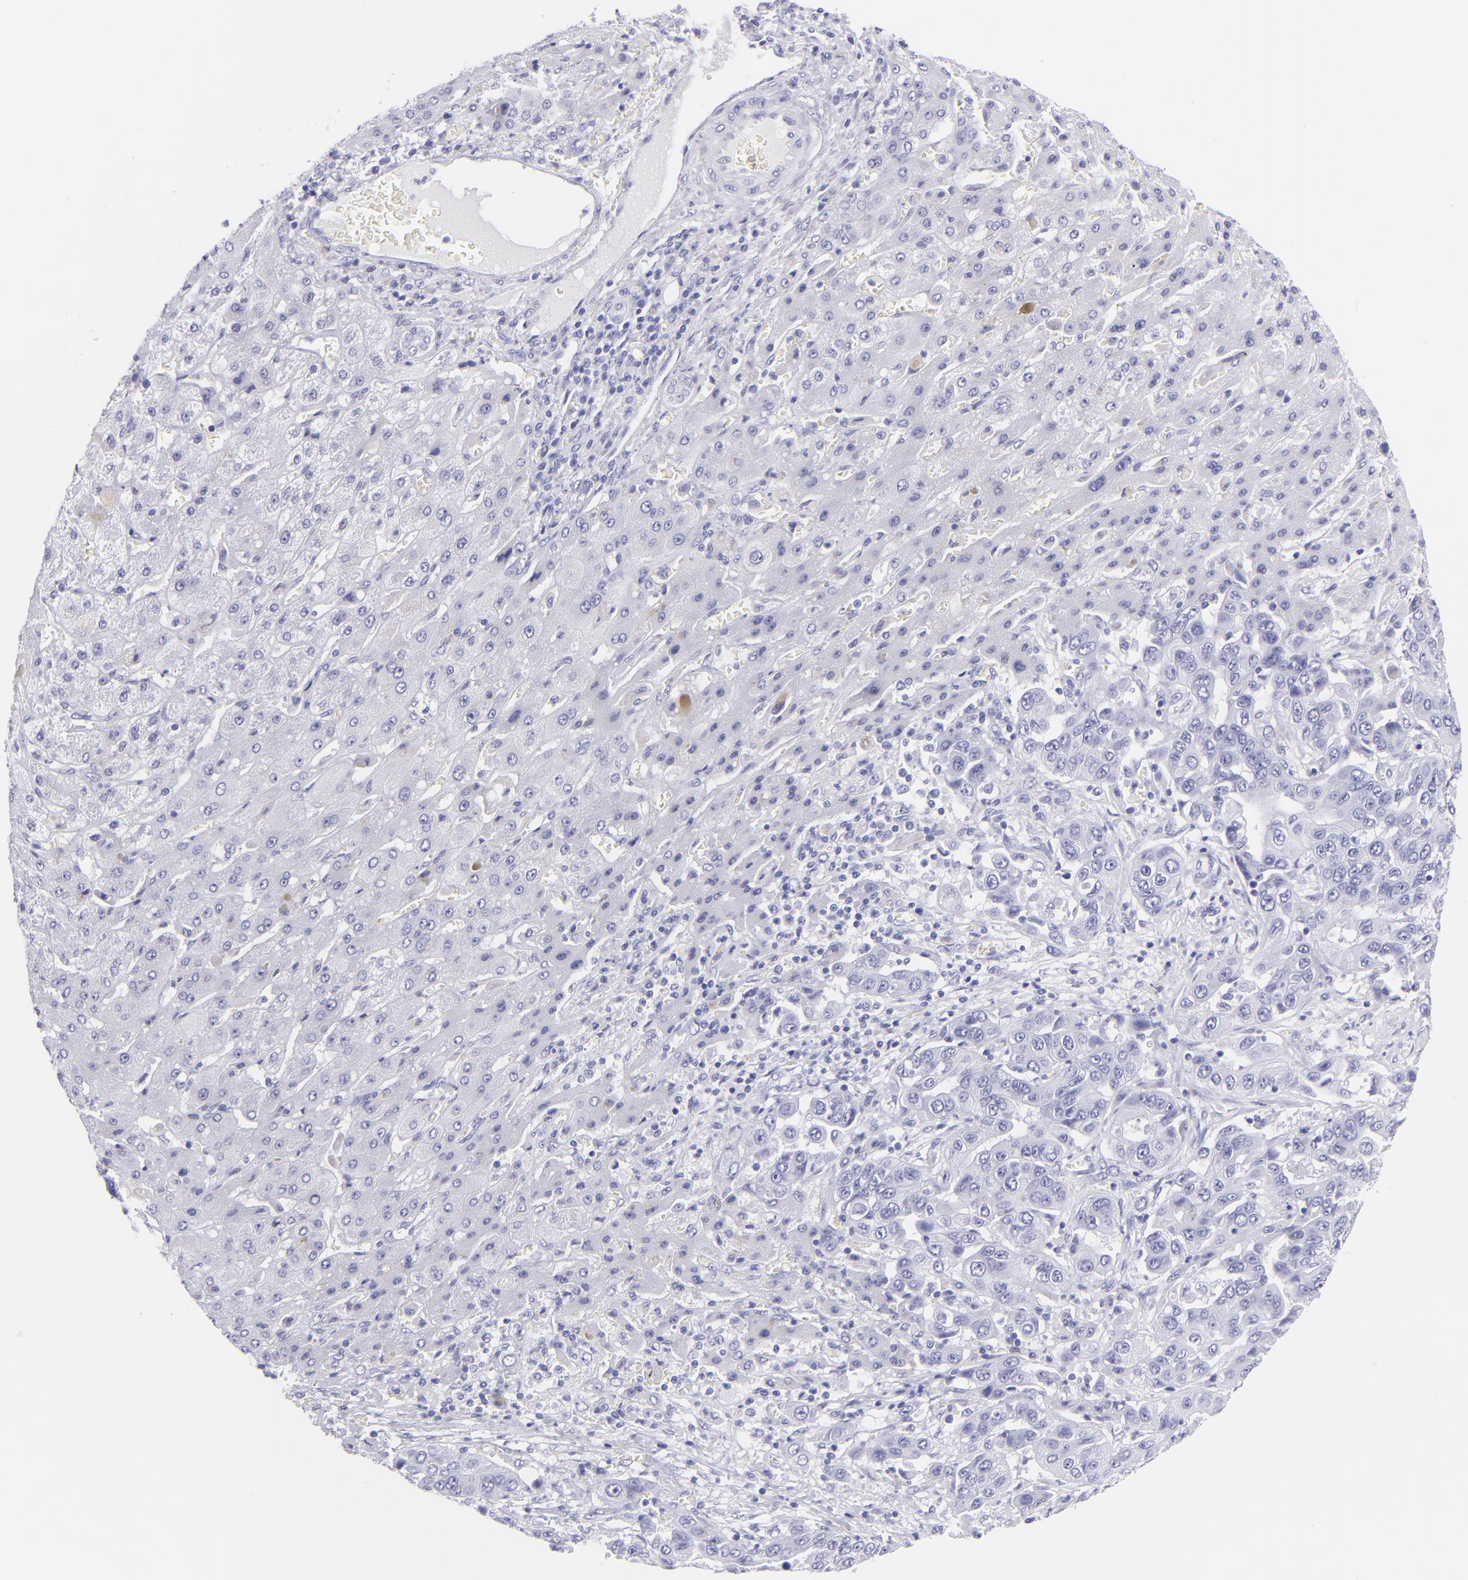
{"staining": {"intensity": "negative", "quantity": "none", "location": "none"}, "tissue": "liver cancer", "cell_type": "Tumor cells", "image_type": "cancer", "snomed": [{"axis": "morphology", "description": "Cholangiocarcinoma"}, {"axis": "topography", "description": "Liver"}], "caption": "Tumor cells show no significant protein expression in cholangiocarcinoma (liver).", "gene": "CNP", "patient": {"sex": "female", "age": 52}}